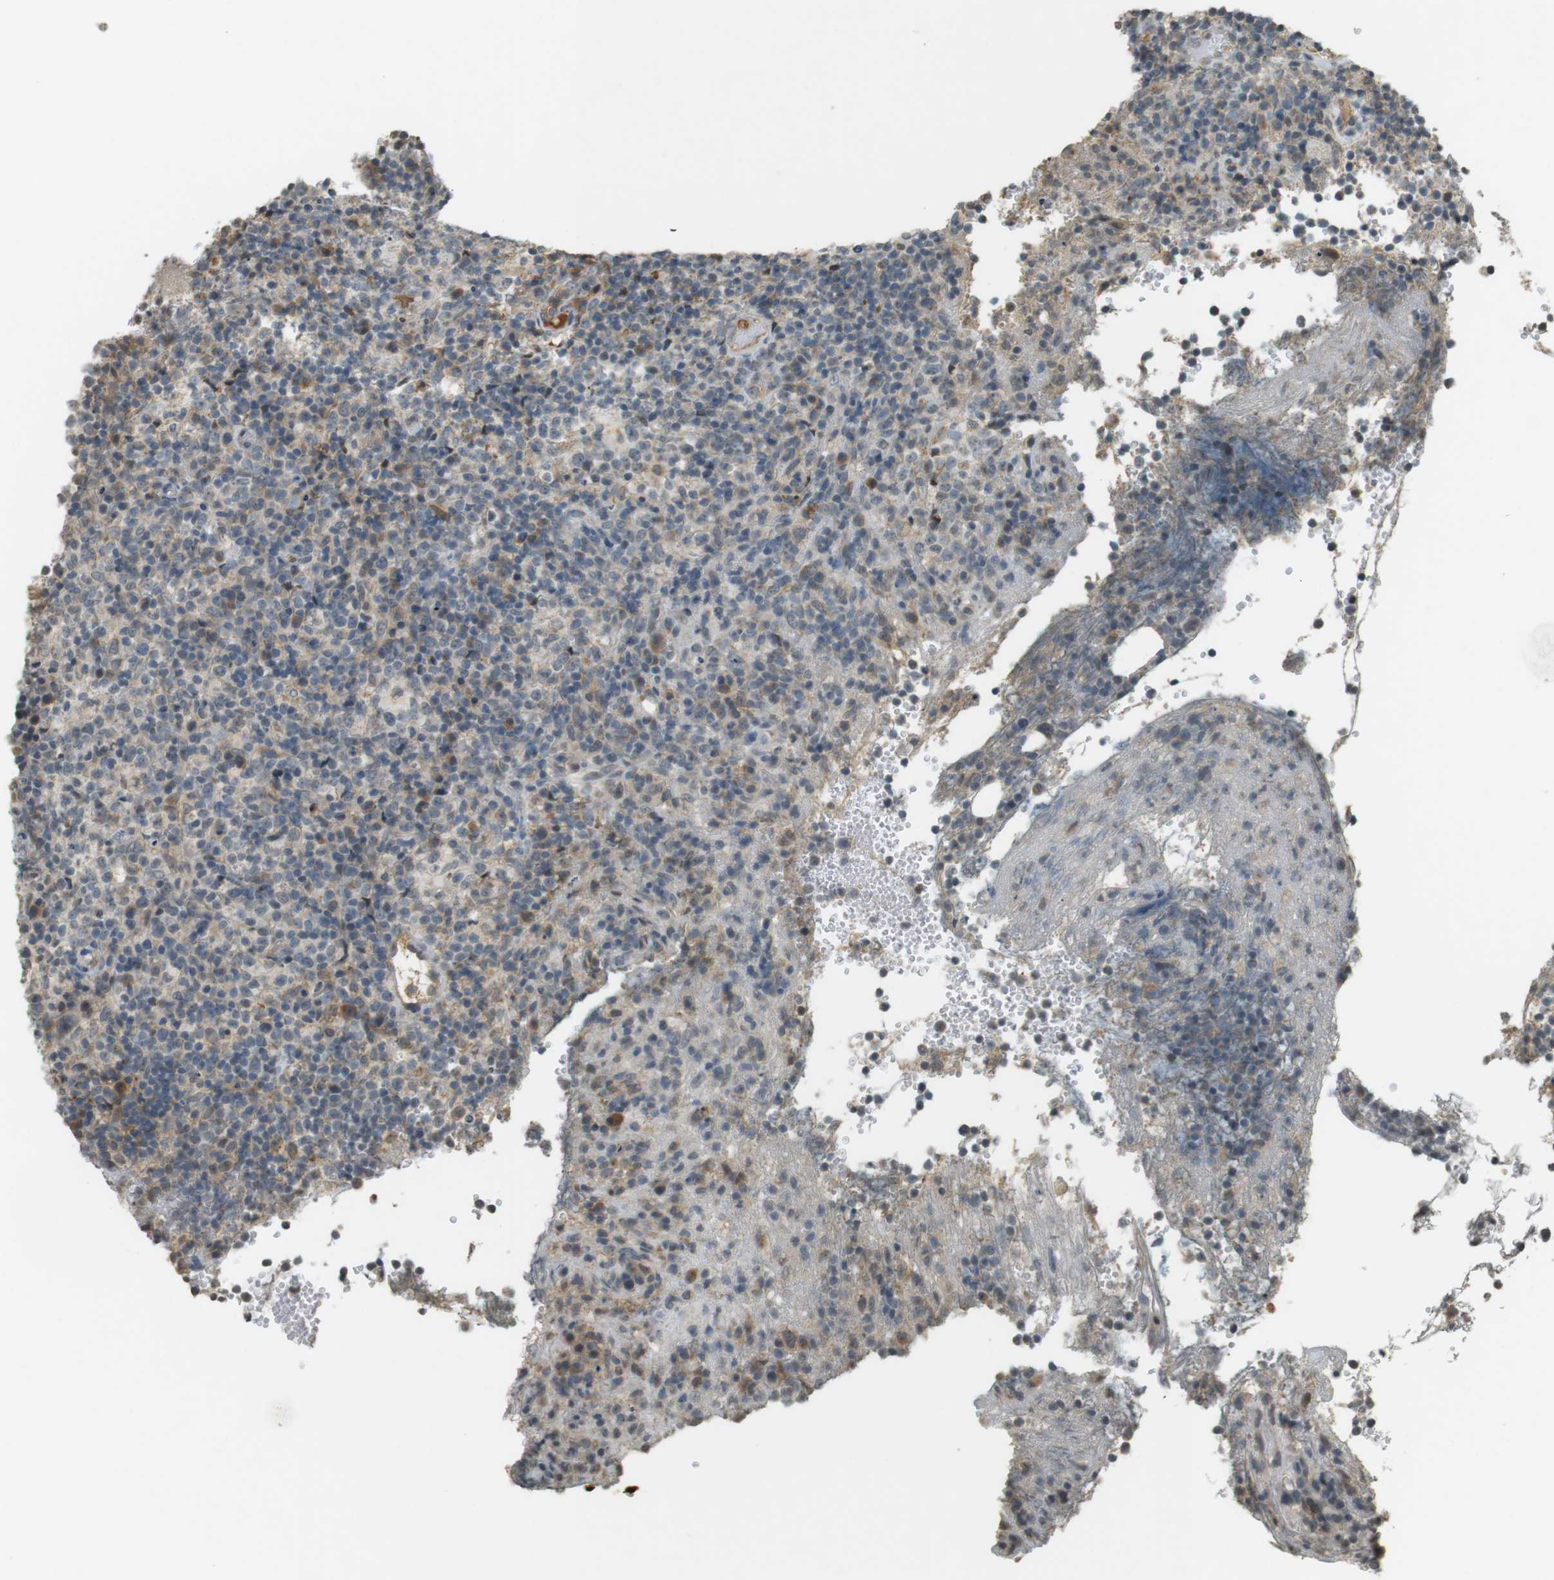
{"staining": {"intensity": "weak", "quantity": "<25%", "location": "cytoplasmic/membranous"}, "tissue": "lymphoma", "cell_type": "Tumor cells", "image_type": "cancer", "snomed": [{"axis": "morphology", "description": "Malignant lymphoma, non-Hodgkin's type, High grade"}, {"axis": "topography", "description": "Lymph node"}], "caption": "An immunohistochemistry (IHC) image of lymphoma is shown. There is no staining in tumor cells of lymphoma.", "gene": "SRR", "patient": {"sex": "female", "age": 76}}